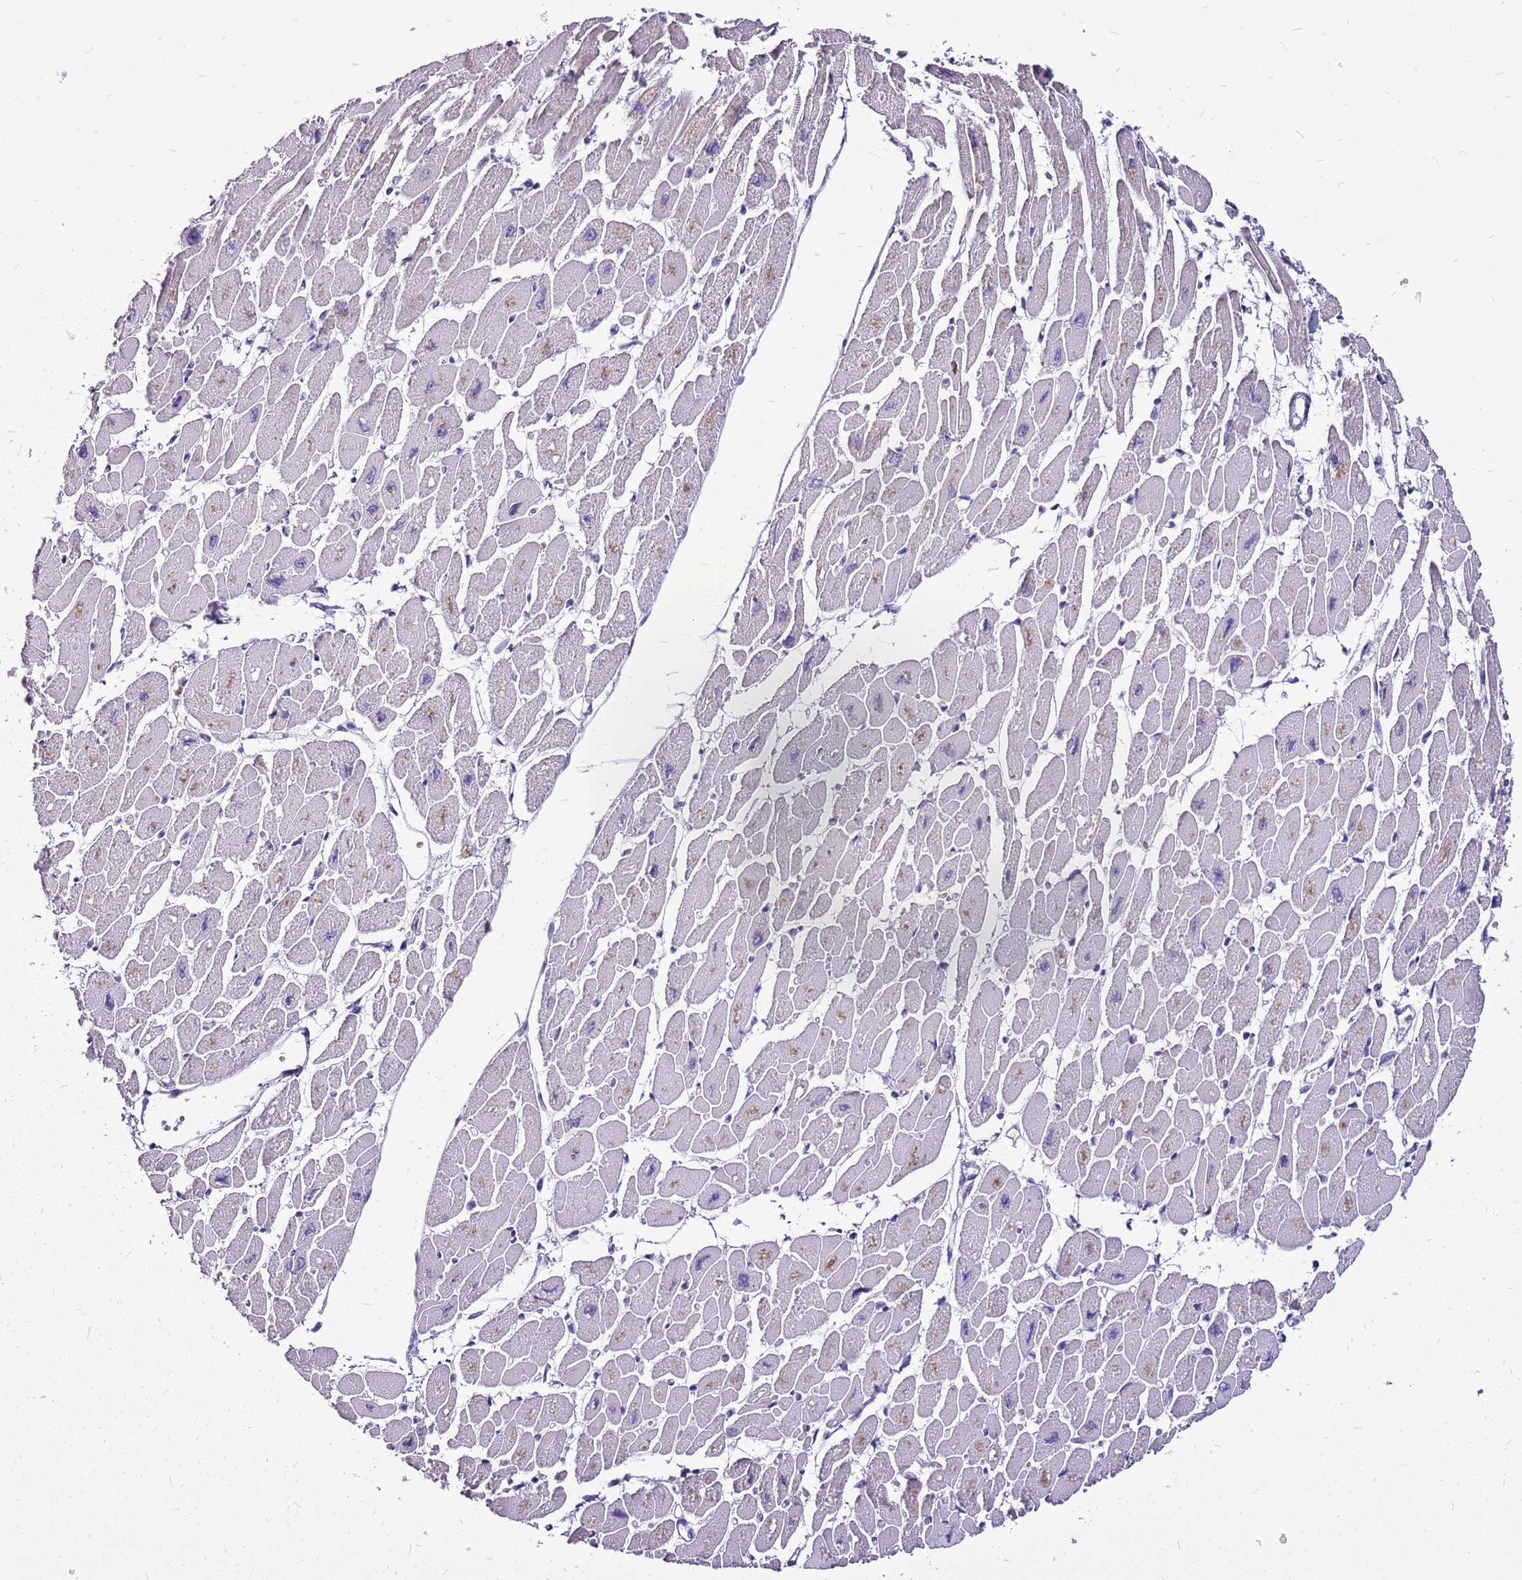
{"staining": {"intensity": "negative", "quantity": "none", "location": "none"}, "tissue": "heart muscle", "cell_type": "Cardiomyocytes", "image_type": "normal", "snomed": [{"axis": "morphology", "description": "Normal tissue, NOS"}, {"axis": "topography", "description": "Heart"}], "caption": "Immunohistochemistry (IHC) of normal heart muscle reveals no positivity in cardiomyocytes. Nuclei are stained in blue.", "gene": "ACSS3", "patient": {"sex": "female", "age": 54}}